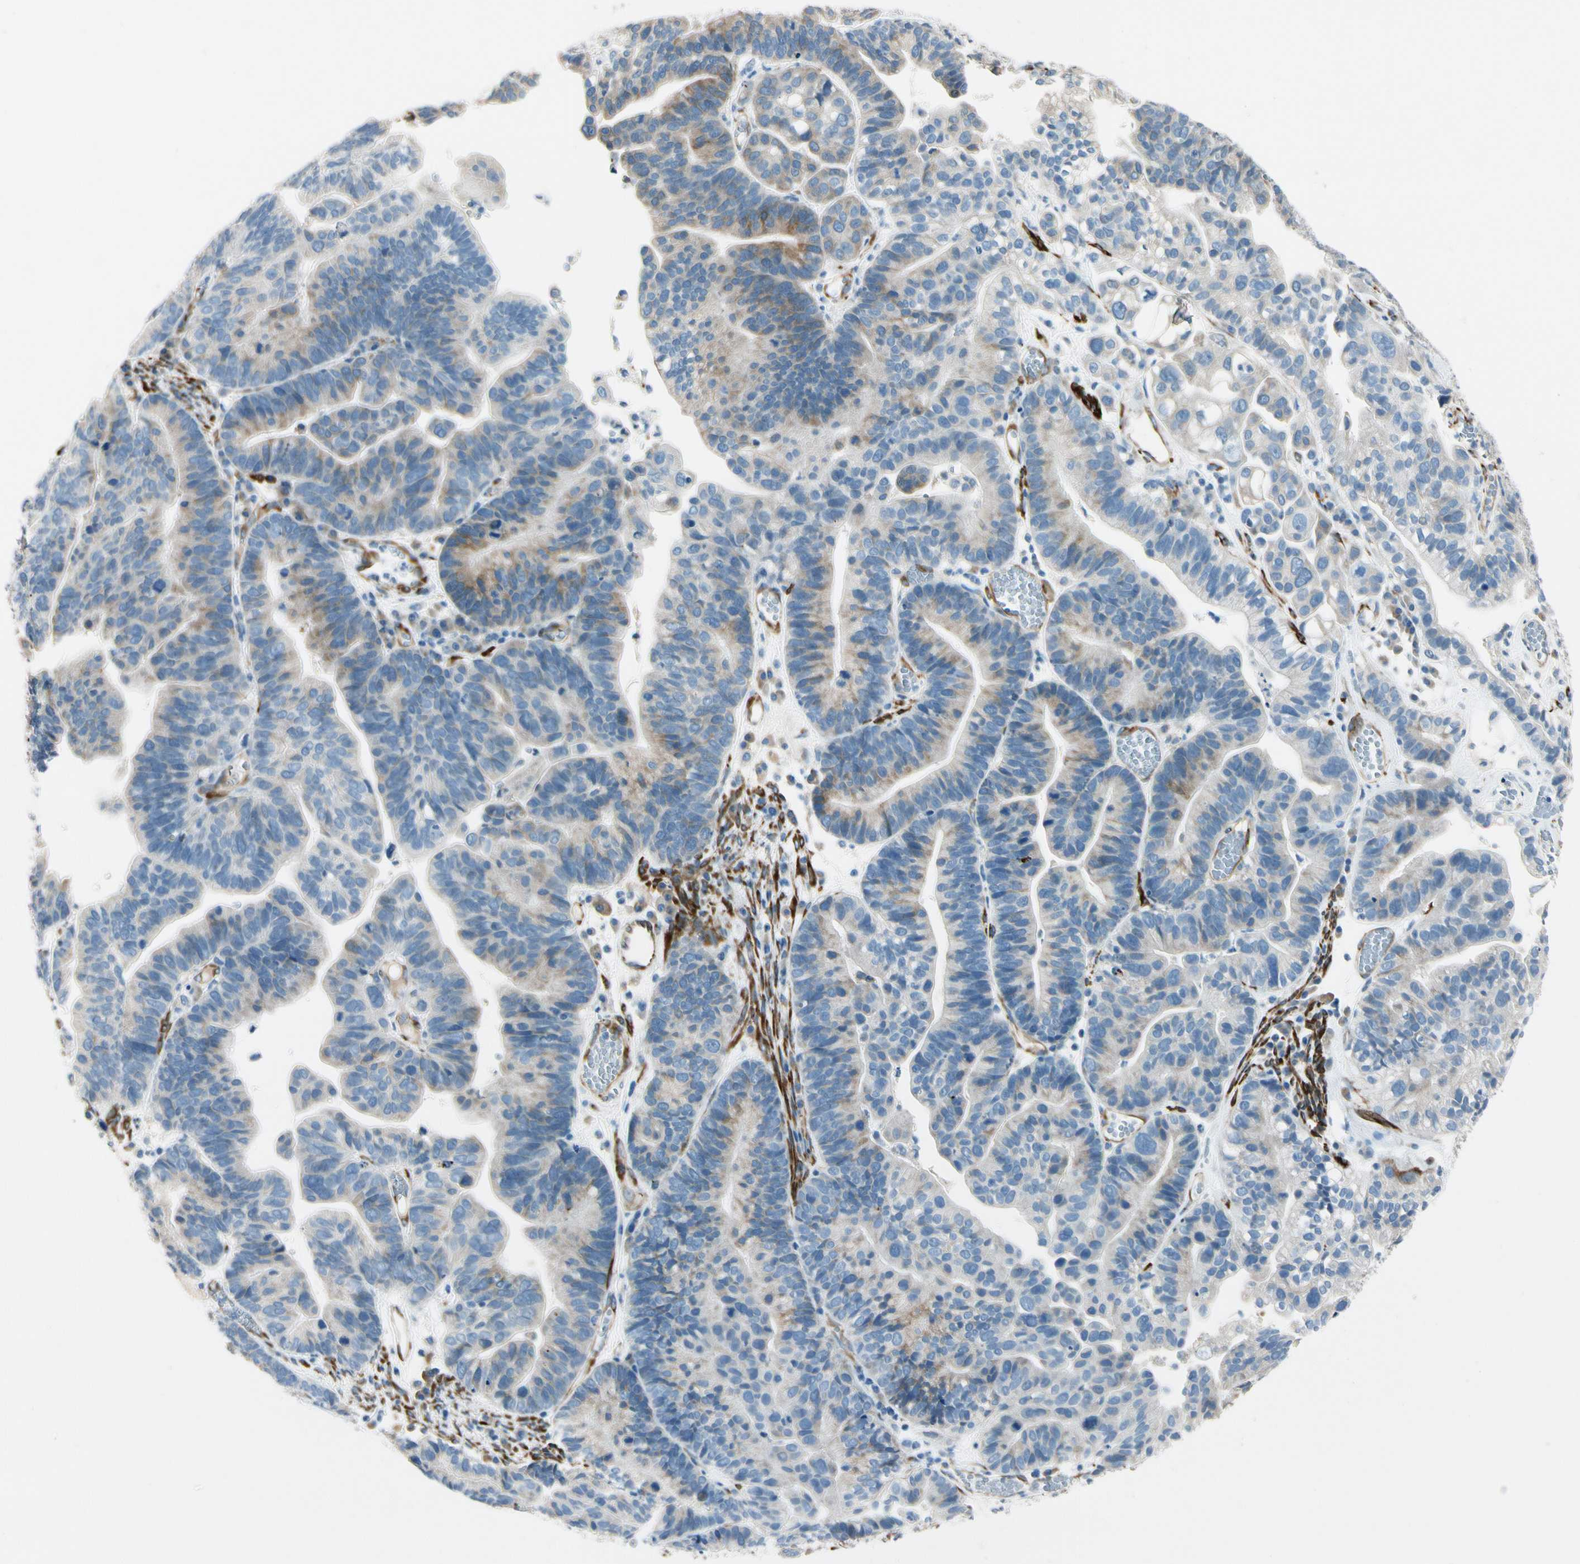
{"staining": {"intensity": "weak", "quantity": "25%-75%", "location": "cytoplasmic/membranous"}, "tissue": "ovarian cancer", "cell_type": "Tumor cells", "image_type": "cancer", "snomed": [{"axis": "morphology", "description": "Cystadenocarcinoma, serous, NOS"}, {"axis": "topography", "description": "Ovary"}], "caption": "Protein staining of ovarian cancer tissue shows weak cytoplasmic/membranous positivity in about 25%-75% of tumor cells.", "gene": "FKBP7", "patient": {"sex": "female", "age": 56}}